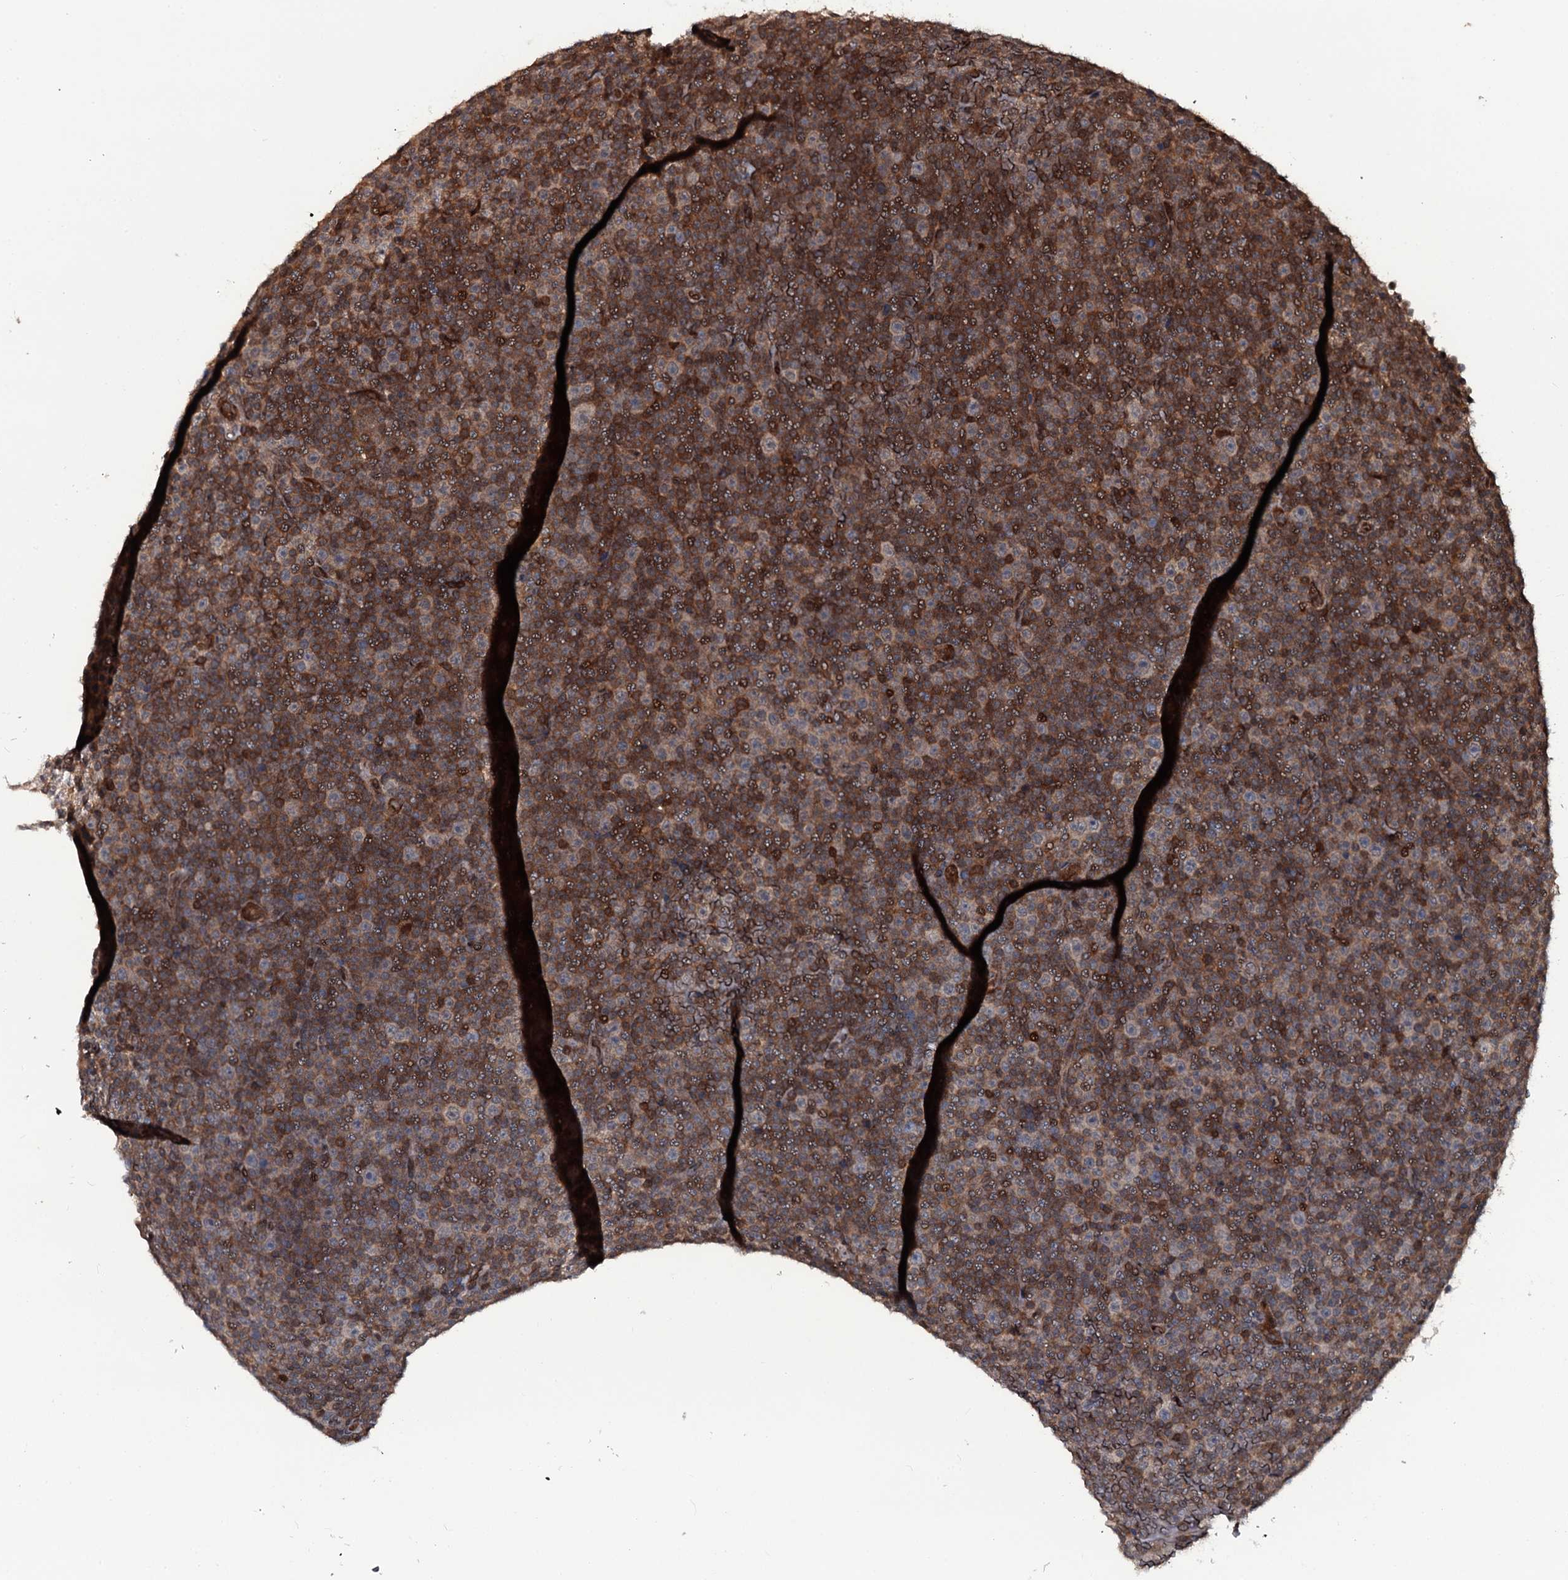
{"staining": {"intensity": "moderate", "quantity": "25%-75%", "location": "cytoplasmic/membranous"}, "tissue": "lymphoma", "cell_type": "Tumor cells", "image_type": "cancer", "snomed": [{"axis": "morphology", "description": "Malignant lymphoma, non-Hodgkin's type, Low grade"}, {"axis": "topography", "description": "Lymph node"}], "caption": "Immunohistochemical staining of human low-grade malignant lymphoma, non-Hodgkin's type demonstrates moderate cytoplasmic/membranous protein expression in about 25%-75% of tumor cells.", "gene": "HDDC3", "patient": {"sex": "female", "age": 67}}